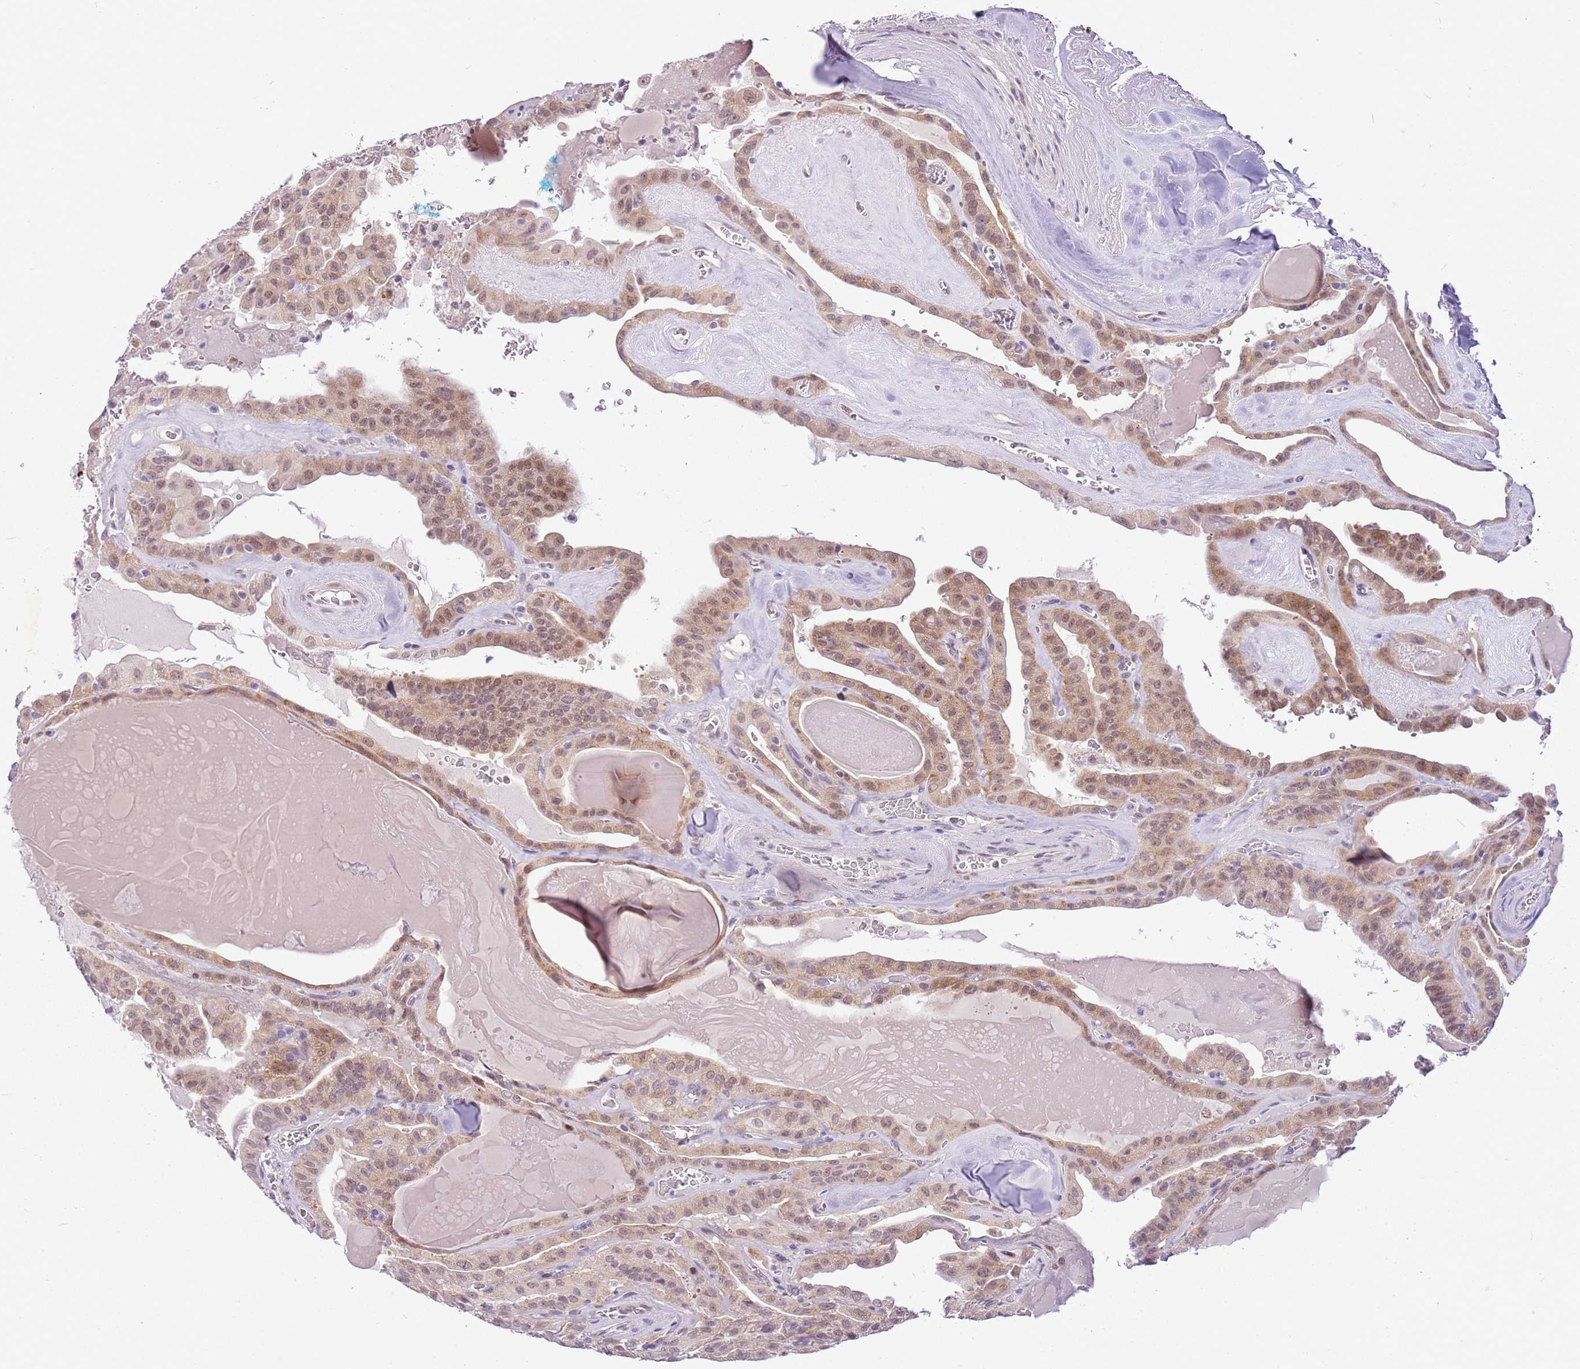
{"staining": {"intensity": "moderate", "quantity": ">75%", "location": "cytoplasmic/membranous,nuclear"}, "tissue": "thyroid cancer", "cell_type": "Tumor cells", "image_type": "cancer", "snomed": [{"axis": "morphology", "description": "Papillary adenocarcinoma, NOS"}, {"axis": "topography", "description": "Thyroid gland"}], "caption": "Protein analysis of thyroid papillary adenocarcinoma tissue demonstrates moderate cytoplasmic/membranous and nuclear positivity in approximately >75% of tumor cells.", "gene": "FAM120C", "patient": {"sex": "male", "age": 52}}